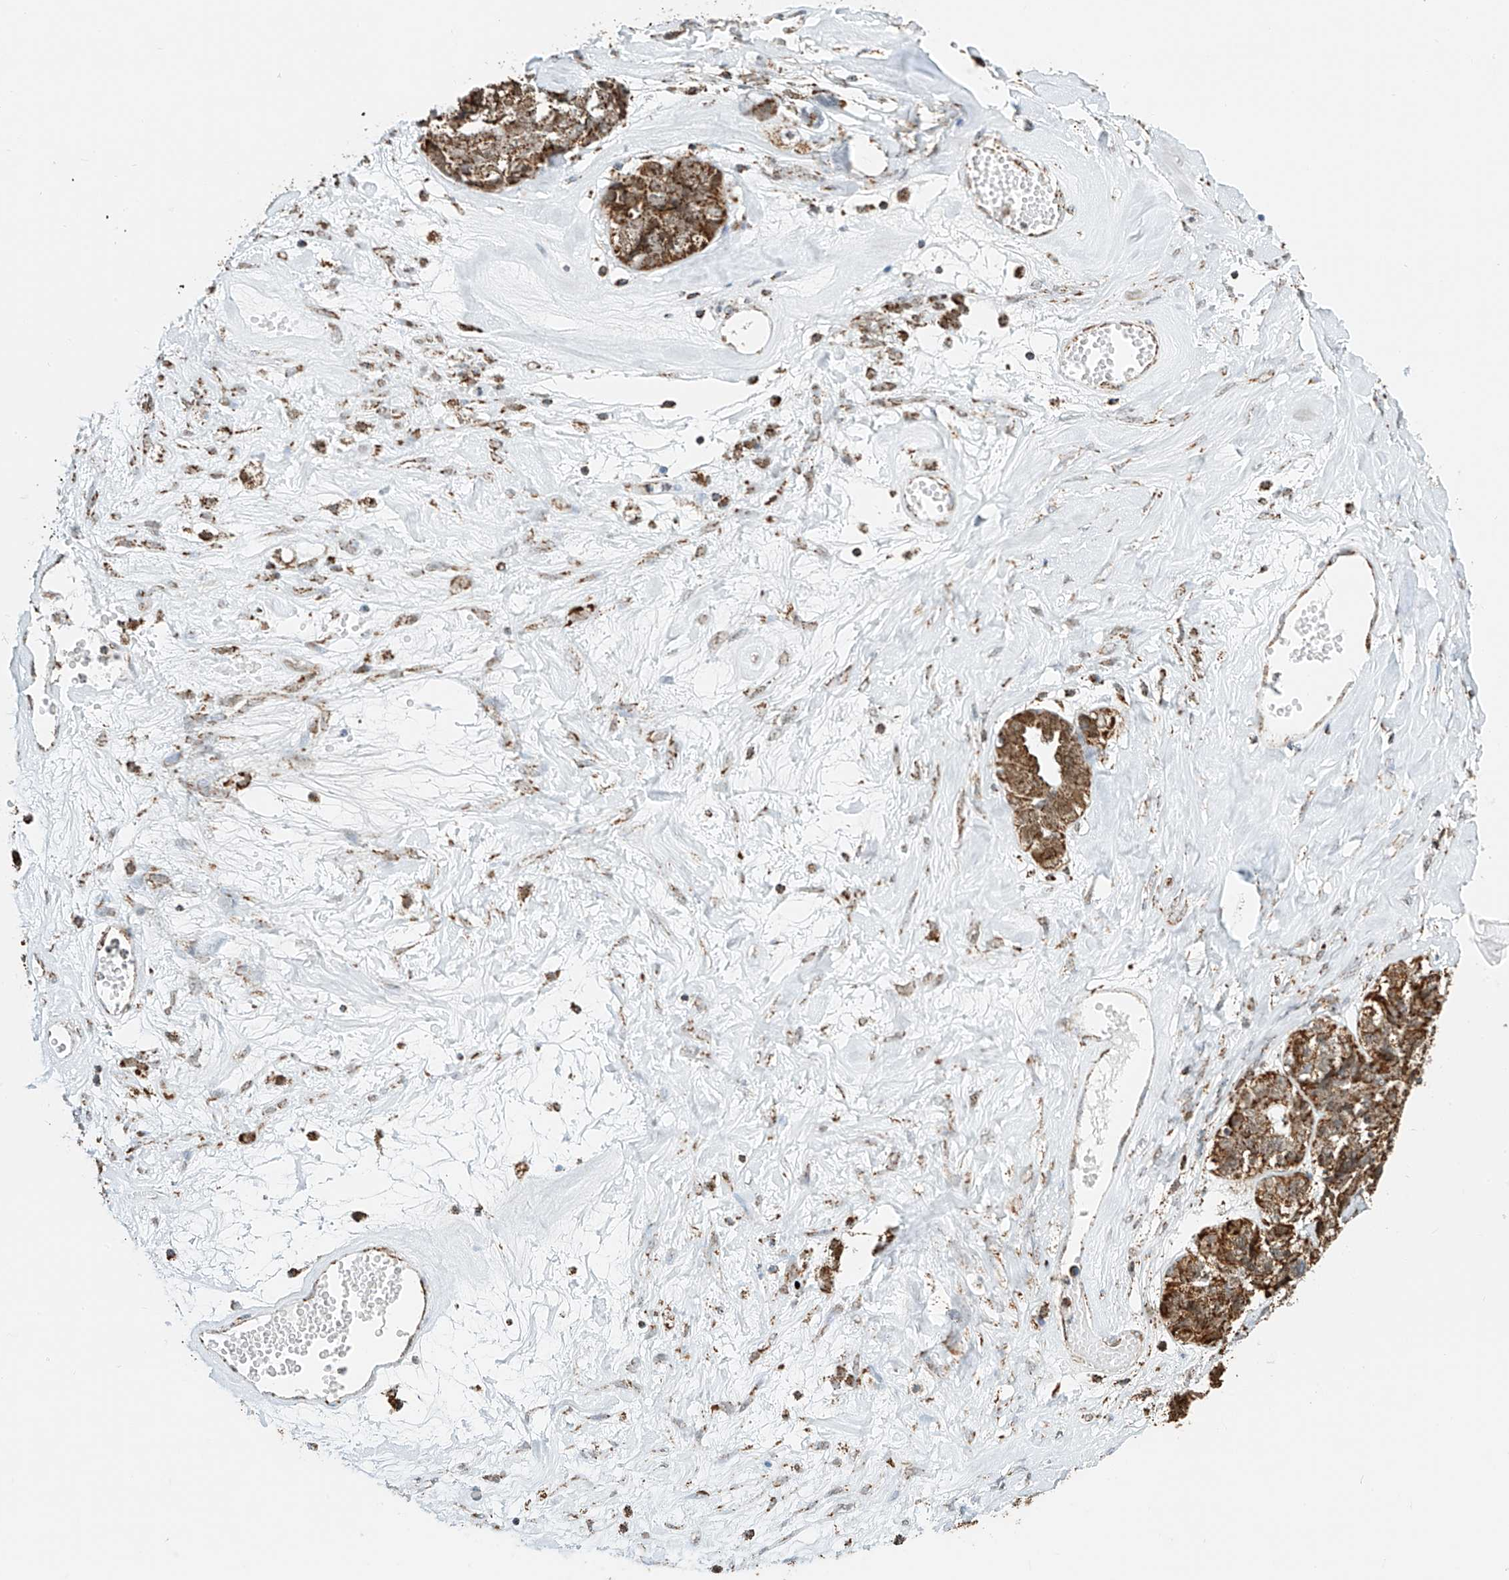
{"staining": {"intensity": "strong", "quantity": ">75%", "location": "cytoplasmic/membranous"}, "tissue": "ovarian cancer", "cell_type": "Tumor cells", "image_type": "cancer", "snomed": [{"axis": "morphology", "description": "Cystadenocarcinoma, serous, NOS"}, {"axis": "topography", "description": "Ovary"}], "caption": "IHC histopathology image of neoplastic tissue: human serous cystadenocarcinoma (ovarian) stained using immunohistochemistry (IHC) exhibits high levels of strong protein expression localized specifically in the cytoplasmic/membranous of tumor cells, appearing as a cytoplasmic/membranous brown color.", "gene": "PPA2", "patient": {"sex": "female", "age": 79}}